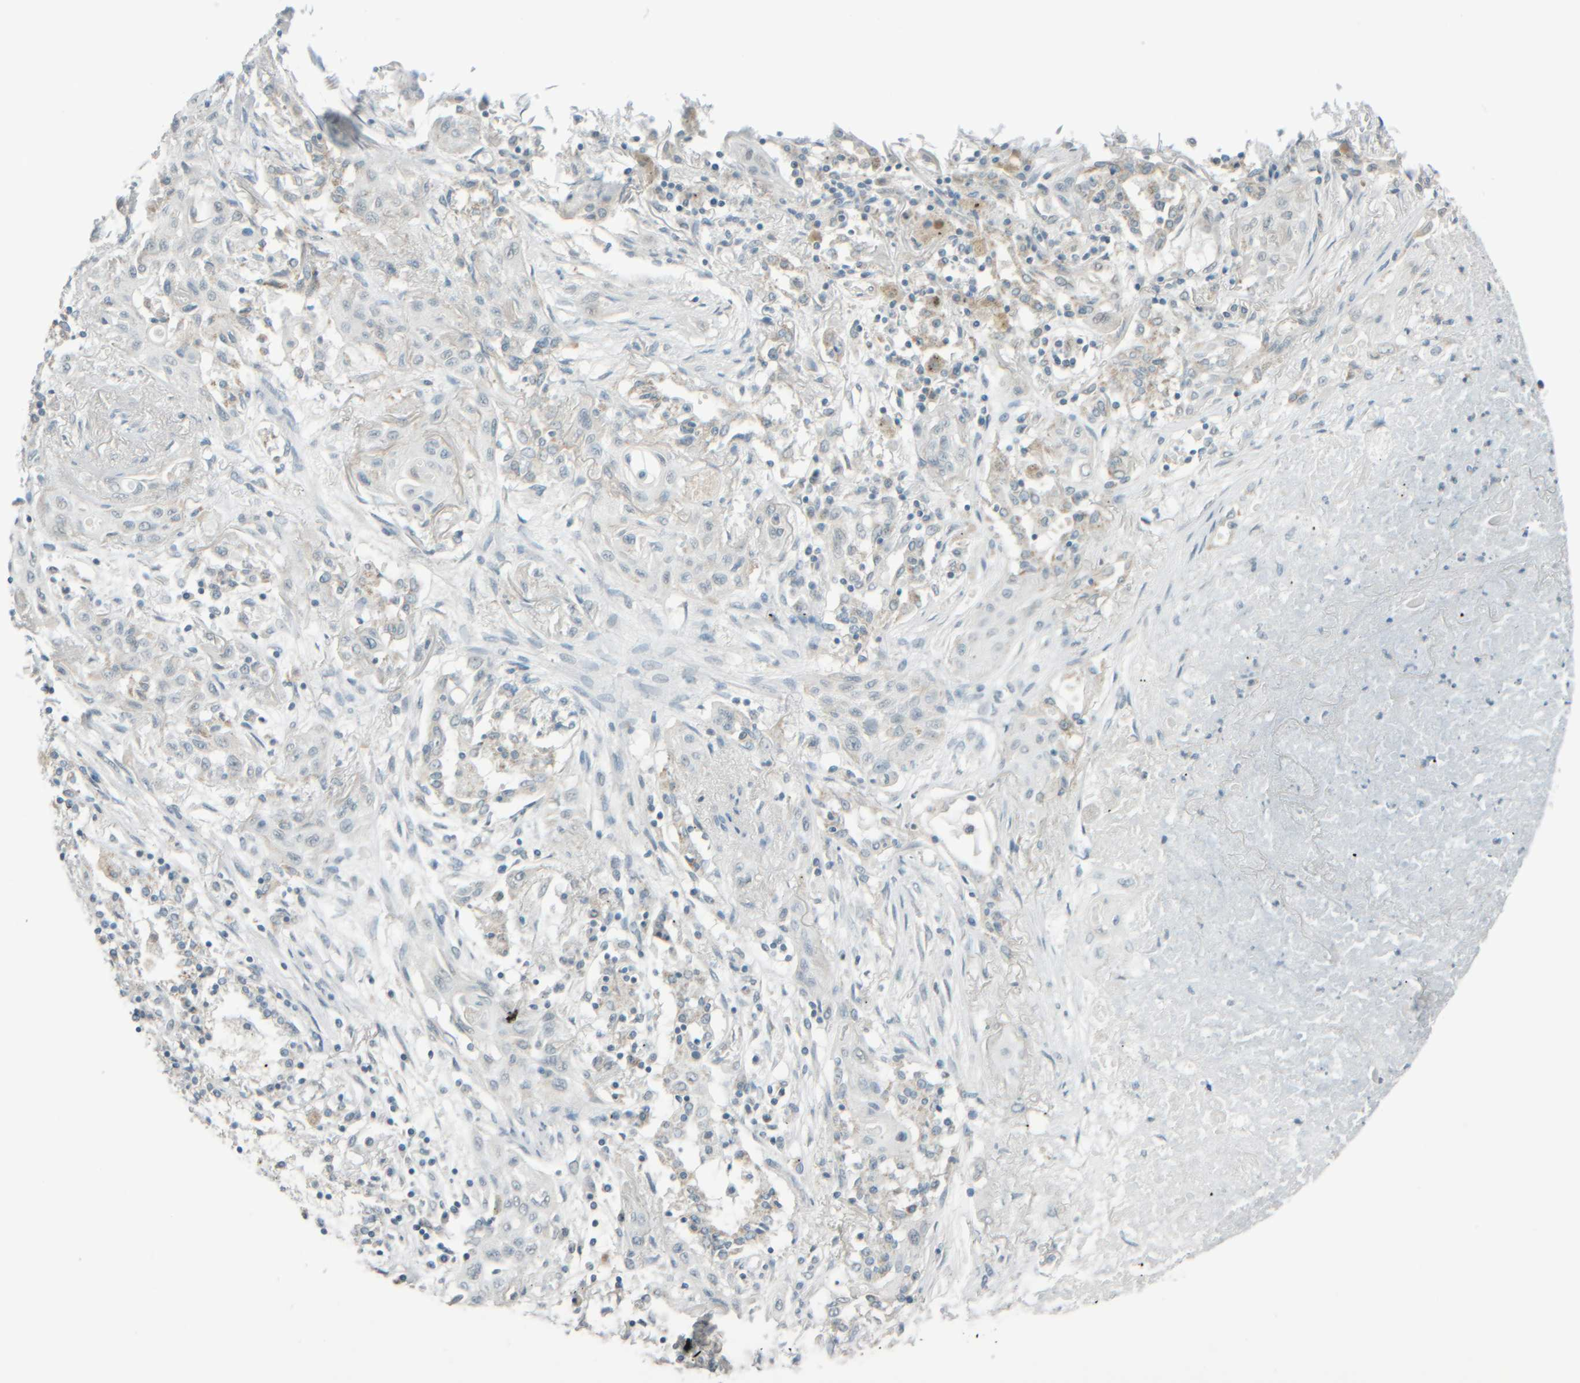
{"staining": {"intensity": "negative", "quantity": "none", "location": "none"}, "tissue": "lung cancer", "cell_type": "Tumor cells", "image_type": "cancer", "snomed": [{"axis": "morphology", "description": "Squamous cell carcinoma, NOS"}, {"axis": "topography", "description": "Lung"}], "caption": "Immunohistochemical staining of human lung cancer (squamous cell carcinoma) exhibits no significant expression in tumor cells. The staining is performed using DAB brown chromogen with nuclei counter-stained in using hematoxylin.", "gene": "PTGES3L-AARSD1", "patient": {"sex": "female", "age": 47}}